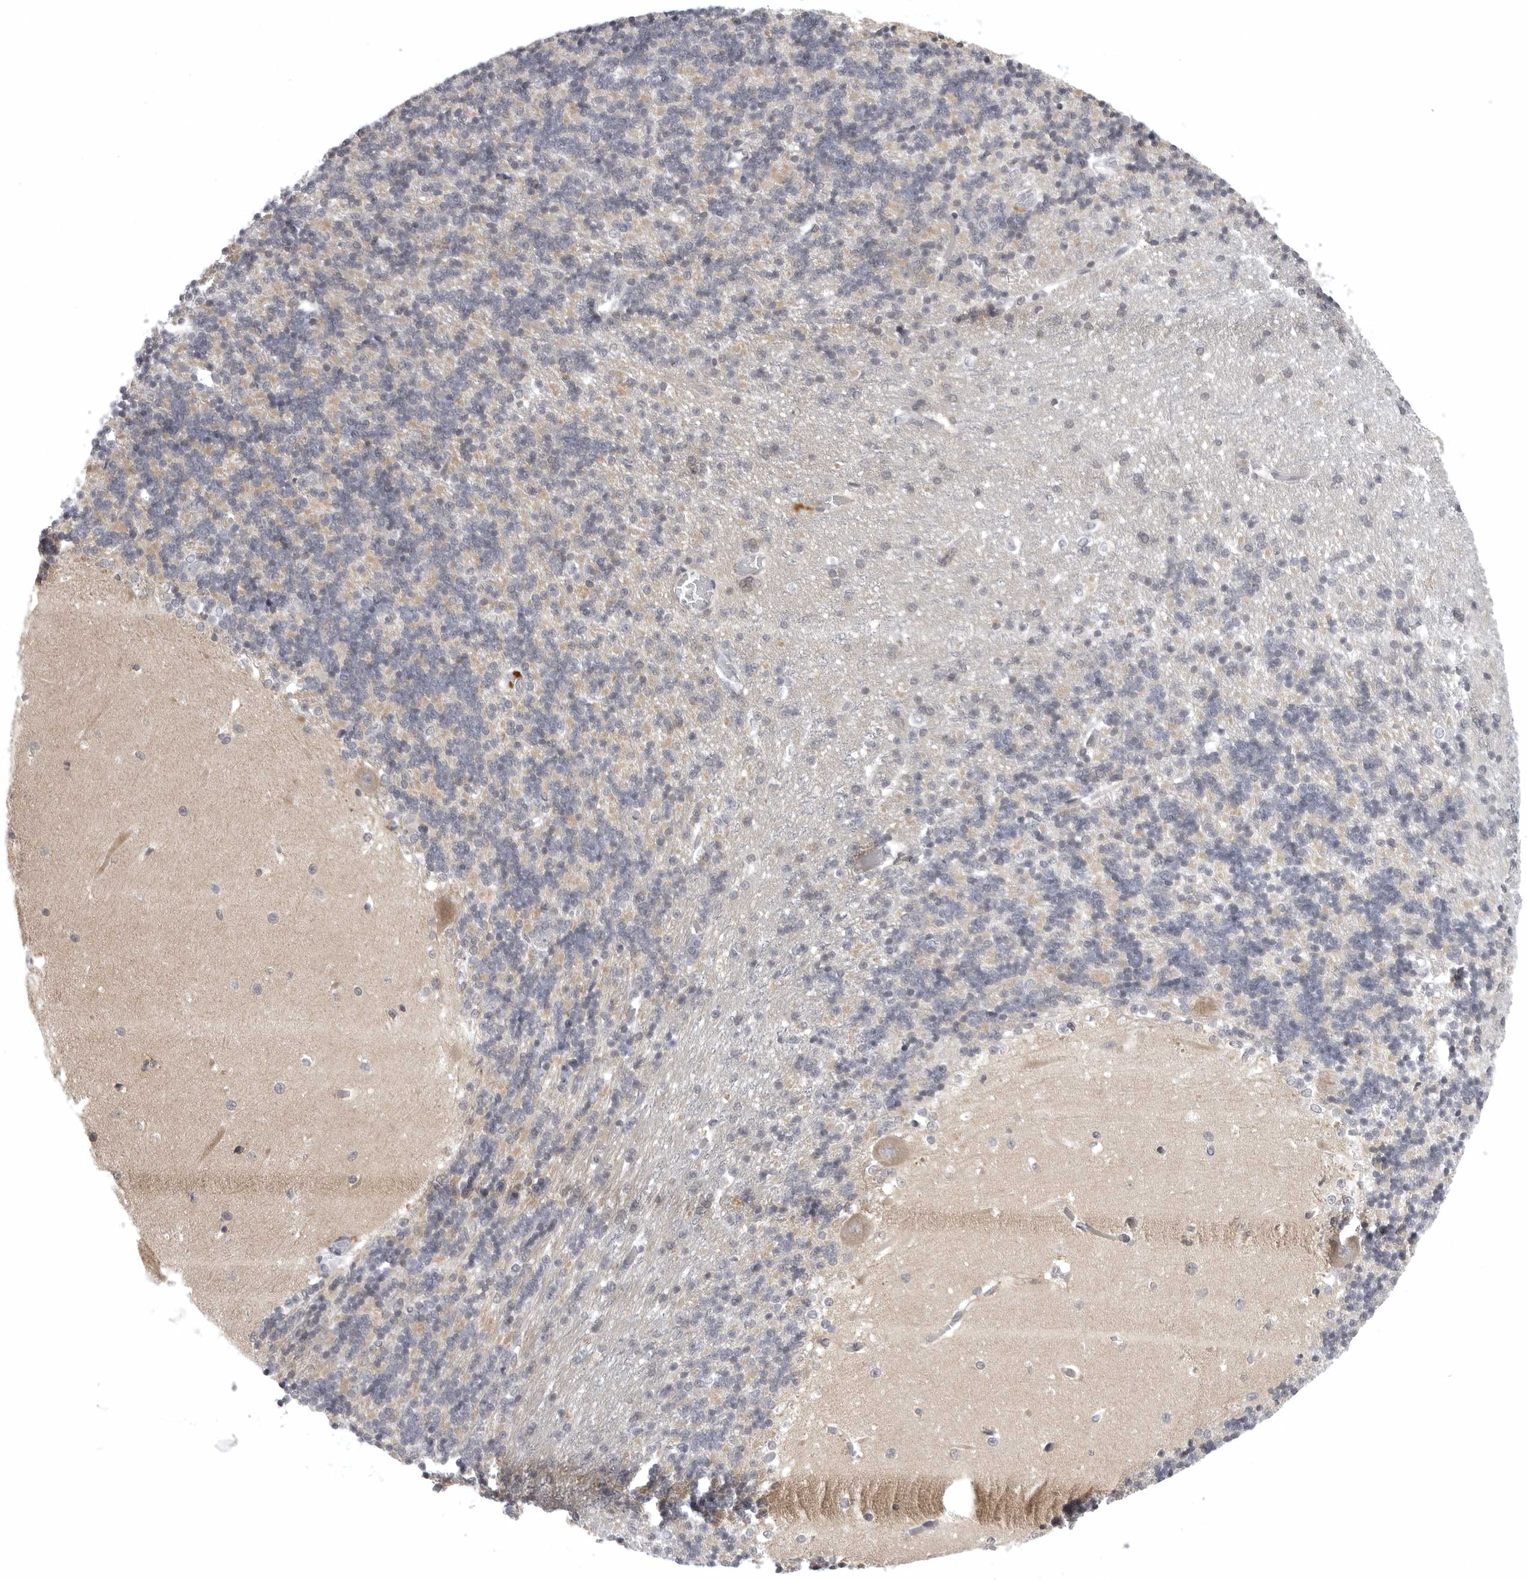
{"staining": {"intensity": "negative", "quantity": "none", "location": "none"}, "tissue": "cerebellum", "cell_type": "Cells in granular layer", "image_type": "normal", "snomed": [{"axis": "morphology", "description": "Normal tissue, NOS"}, {"axis": "topography", "description": "Cerebellum"}], "caption": "Immunohistochemistry (IHC) histopathology image of benign cerebellum: human cerebellum stained with DAB shows no significant protein staining in cells in granular layer. The staining is performed using DAB brown chromogen with nuclei counter-stained in using hematoxylin.", "gene": "CD300LD", "patient": {"sex": "male", "age": 37}}